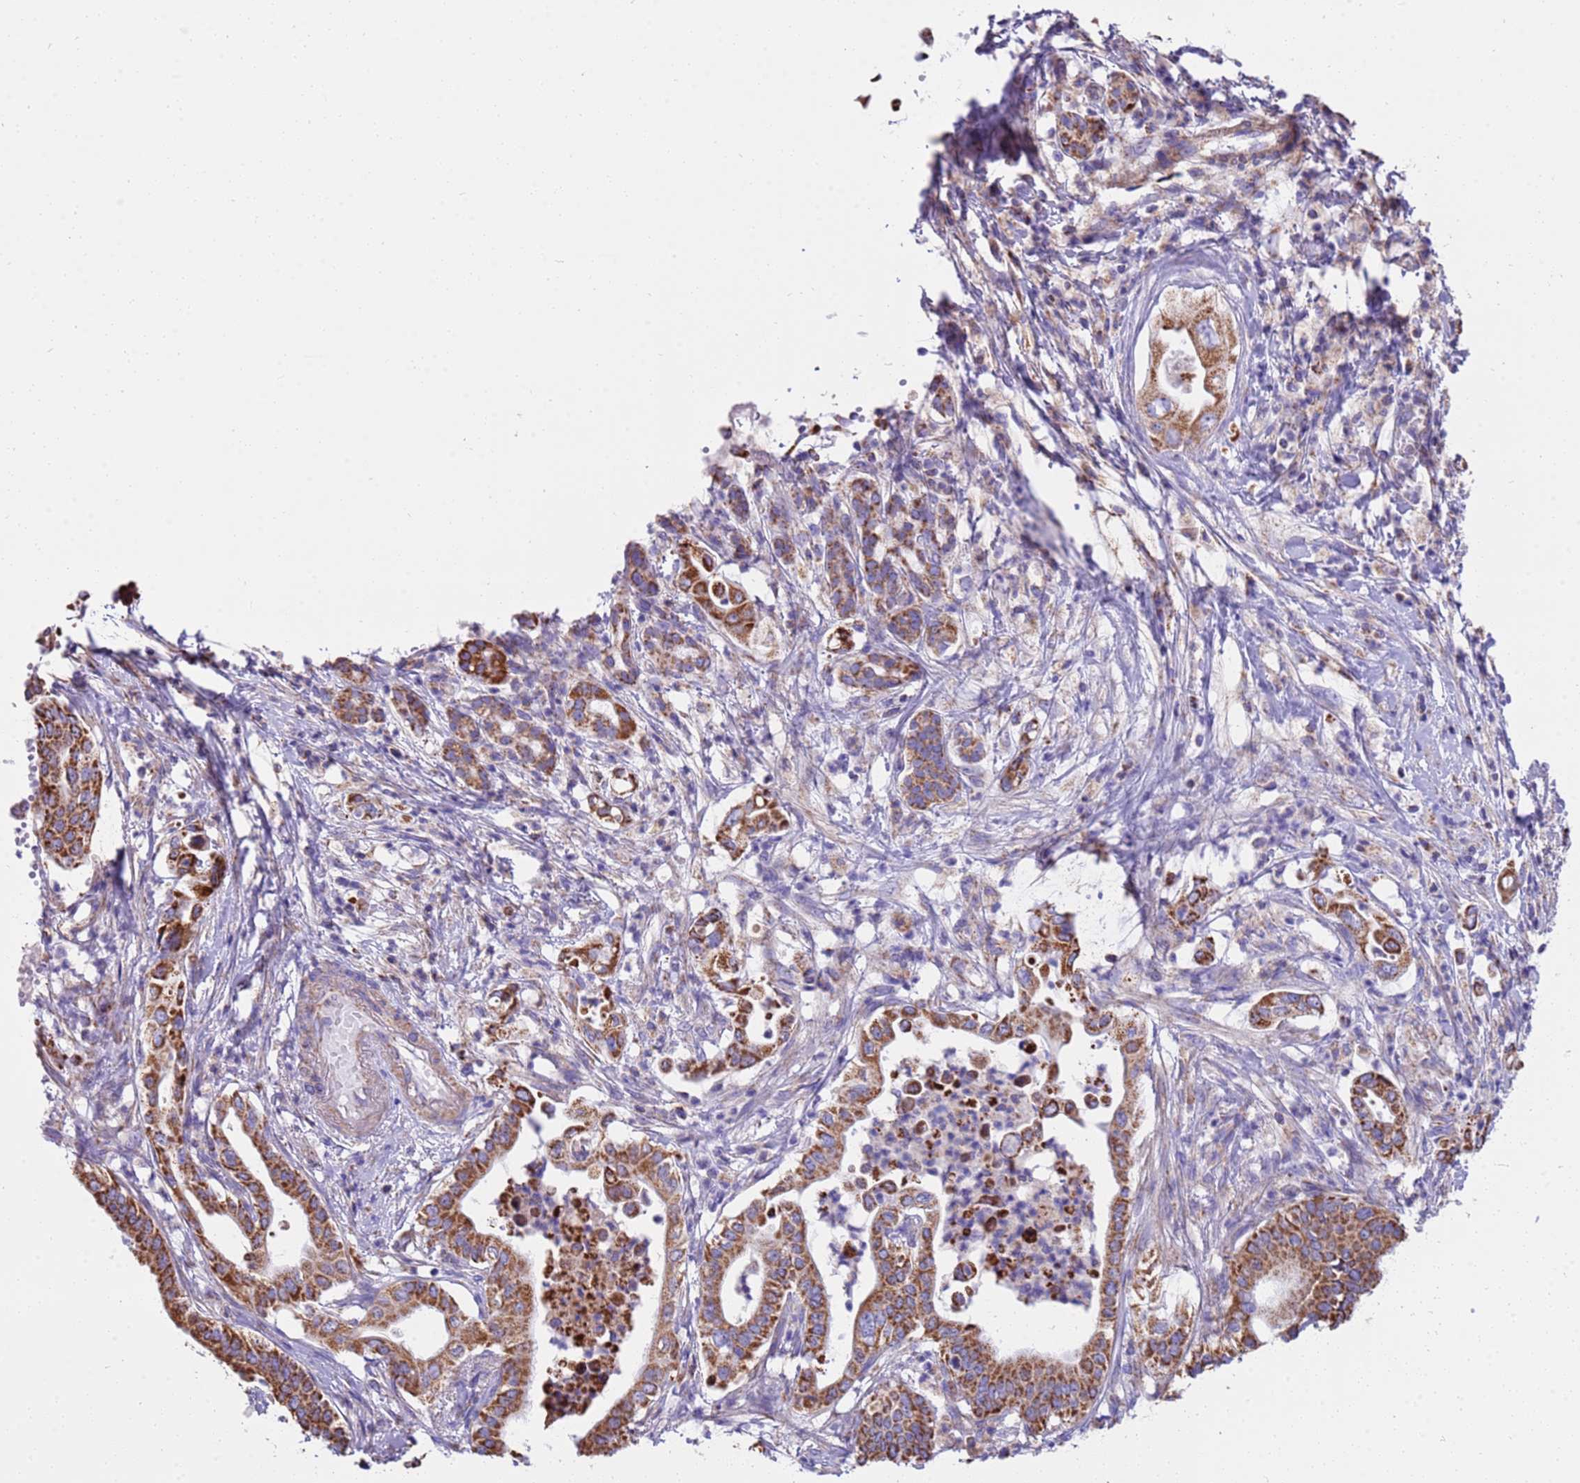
{"staining": {"intensity": "moderate", "quantity": ">75%", "location": "cytoplasmic/membranous"}, "tissue": "pancreatic cancer", "cell_type": "Tumor cells", "image_type": "cancer", "snomed": [{"axis": "morphology", "description": "Adenocarcinoma, NOS"}, {"axis": "topography", "description": "Pancreas"}], "caption": "Approximately >75% of tumor cells in human adenocarcinoma (pancreatic) show moderate cytoplasmic/membranous protein expression as visualized by brown immunohistochemical staining.", "gene": "RNF165", "patient": {"sex": "female", "age": 77}}